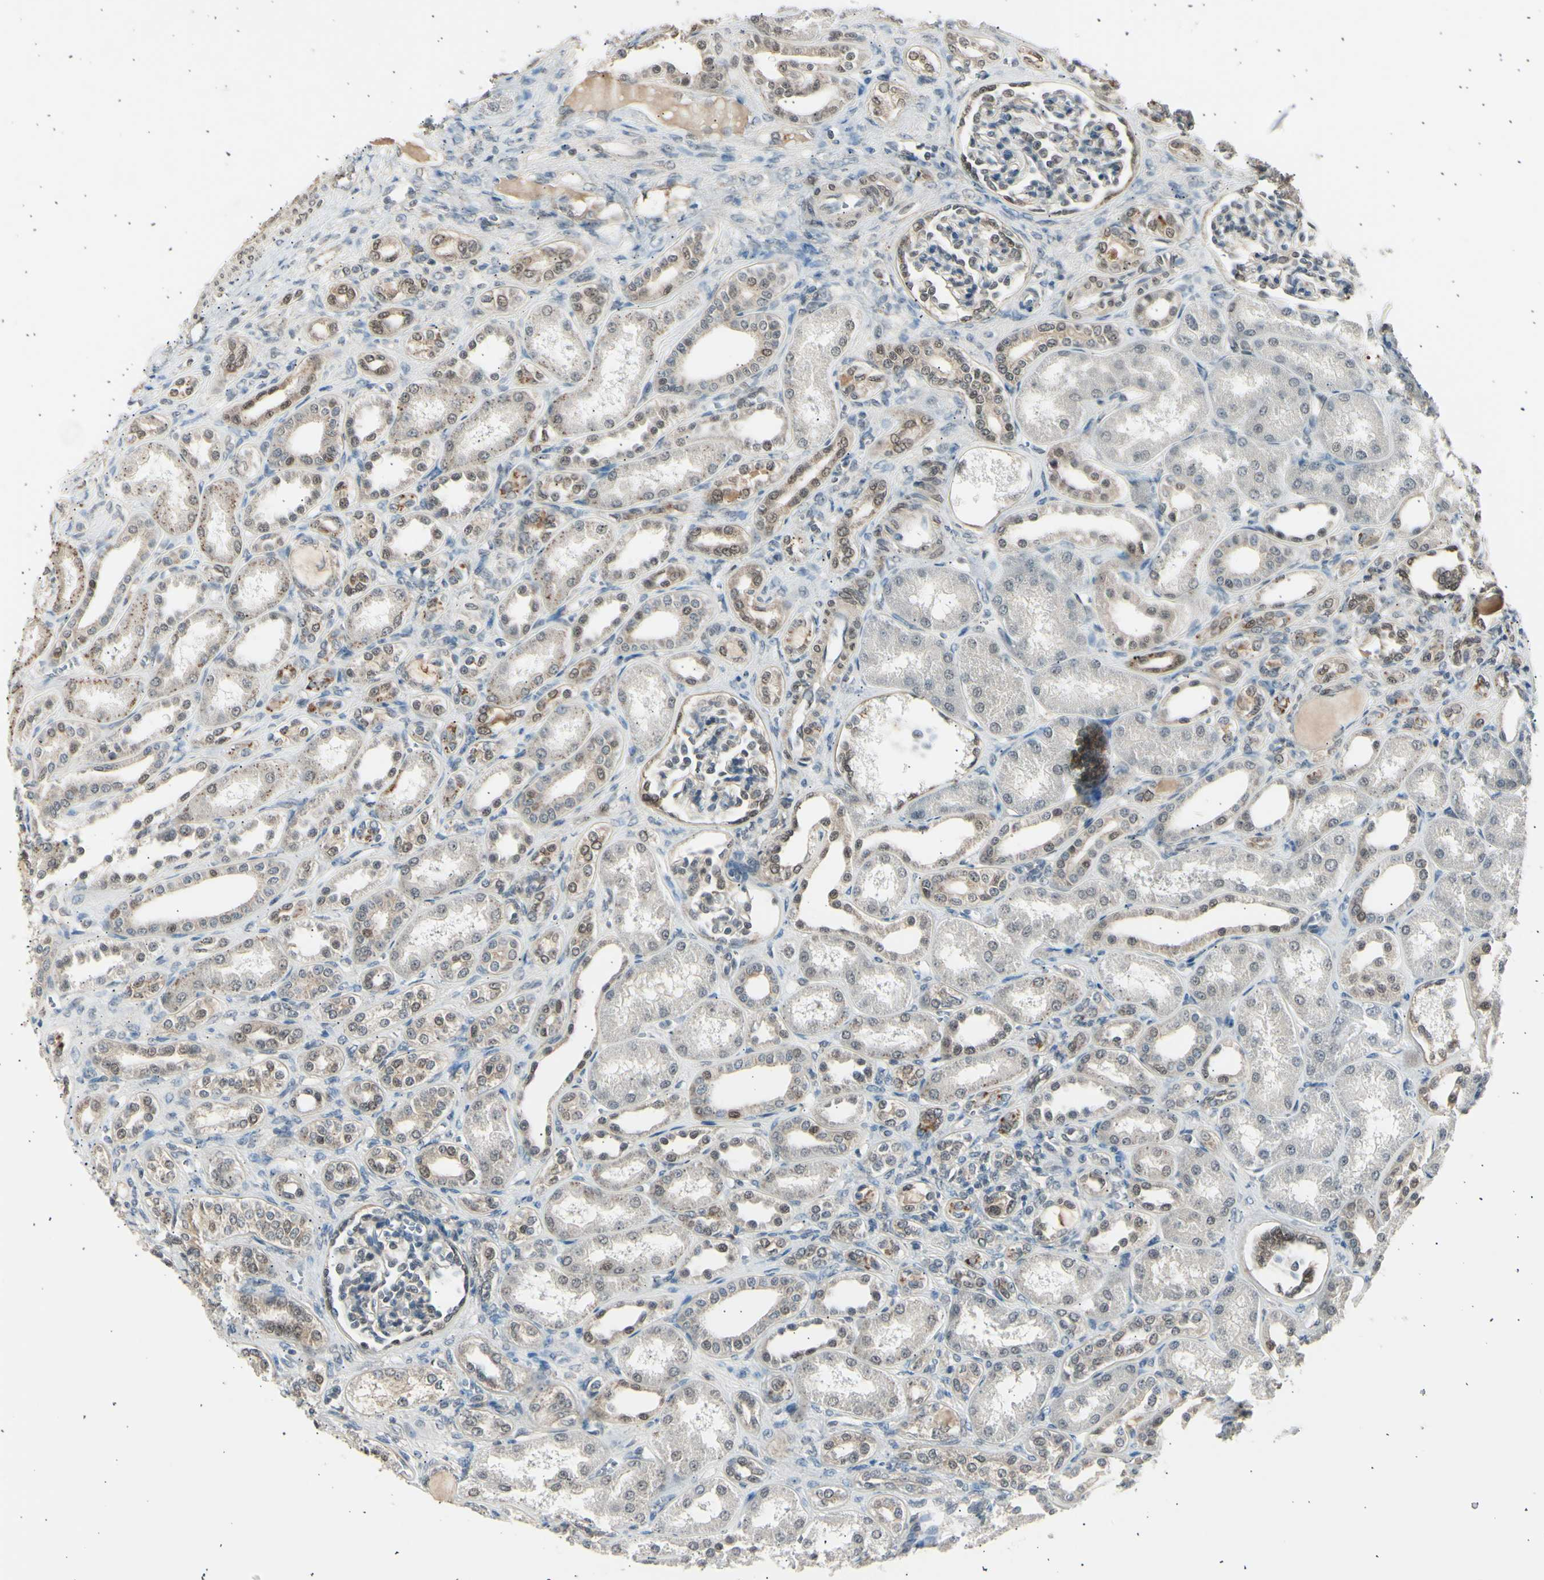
{"staining": {"intensity": "moderate", "quantity": "25%-75%", "location": "nuclear"}, "tissue": "kidney", "cell_type": "Cells in glomeruli", "image_type": "normal", "snomed": [{"axis": "morphology", "description": "Normal tissue, NOS"}, {"axis": "topography", "description": "Kidney"}], "caption": "IHC photomicrograph of unremarkable kidney: kidney stained using IHC shows medium levels of moderate protein expression localized specifically in the nuclear of cells in glomeruli, appearing as a nuclear brown color.", "gene": "PSMD5", "patient": {"sex": "male", "age": 7}}